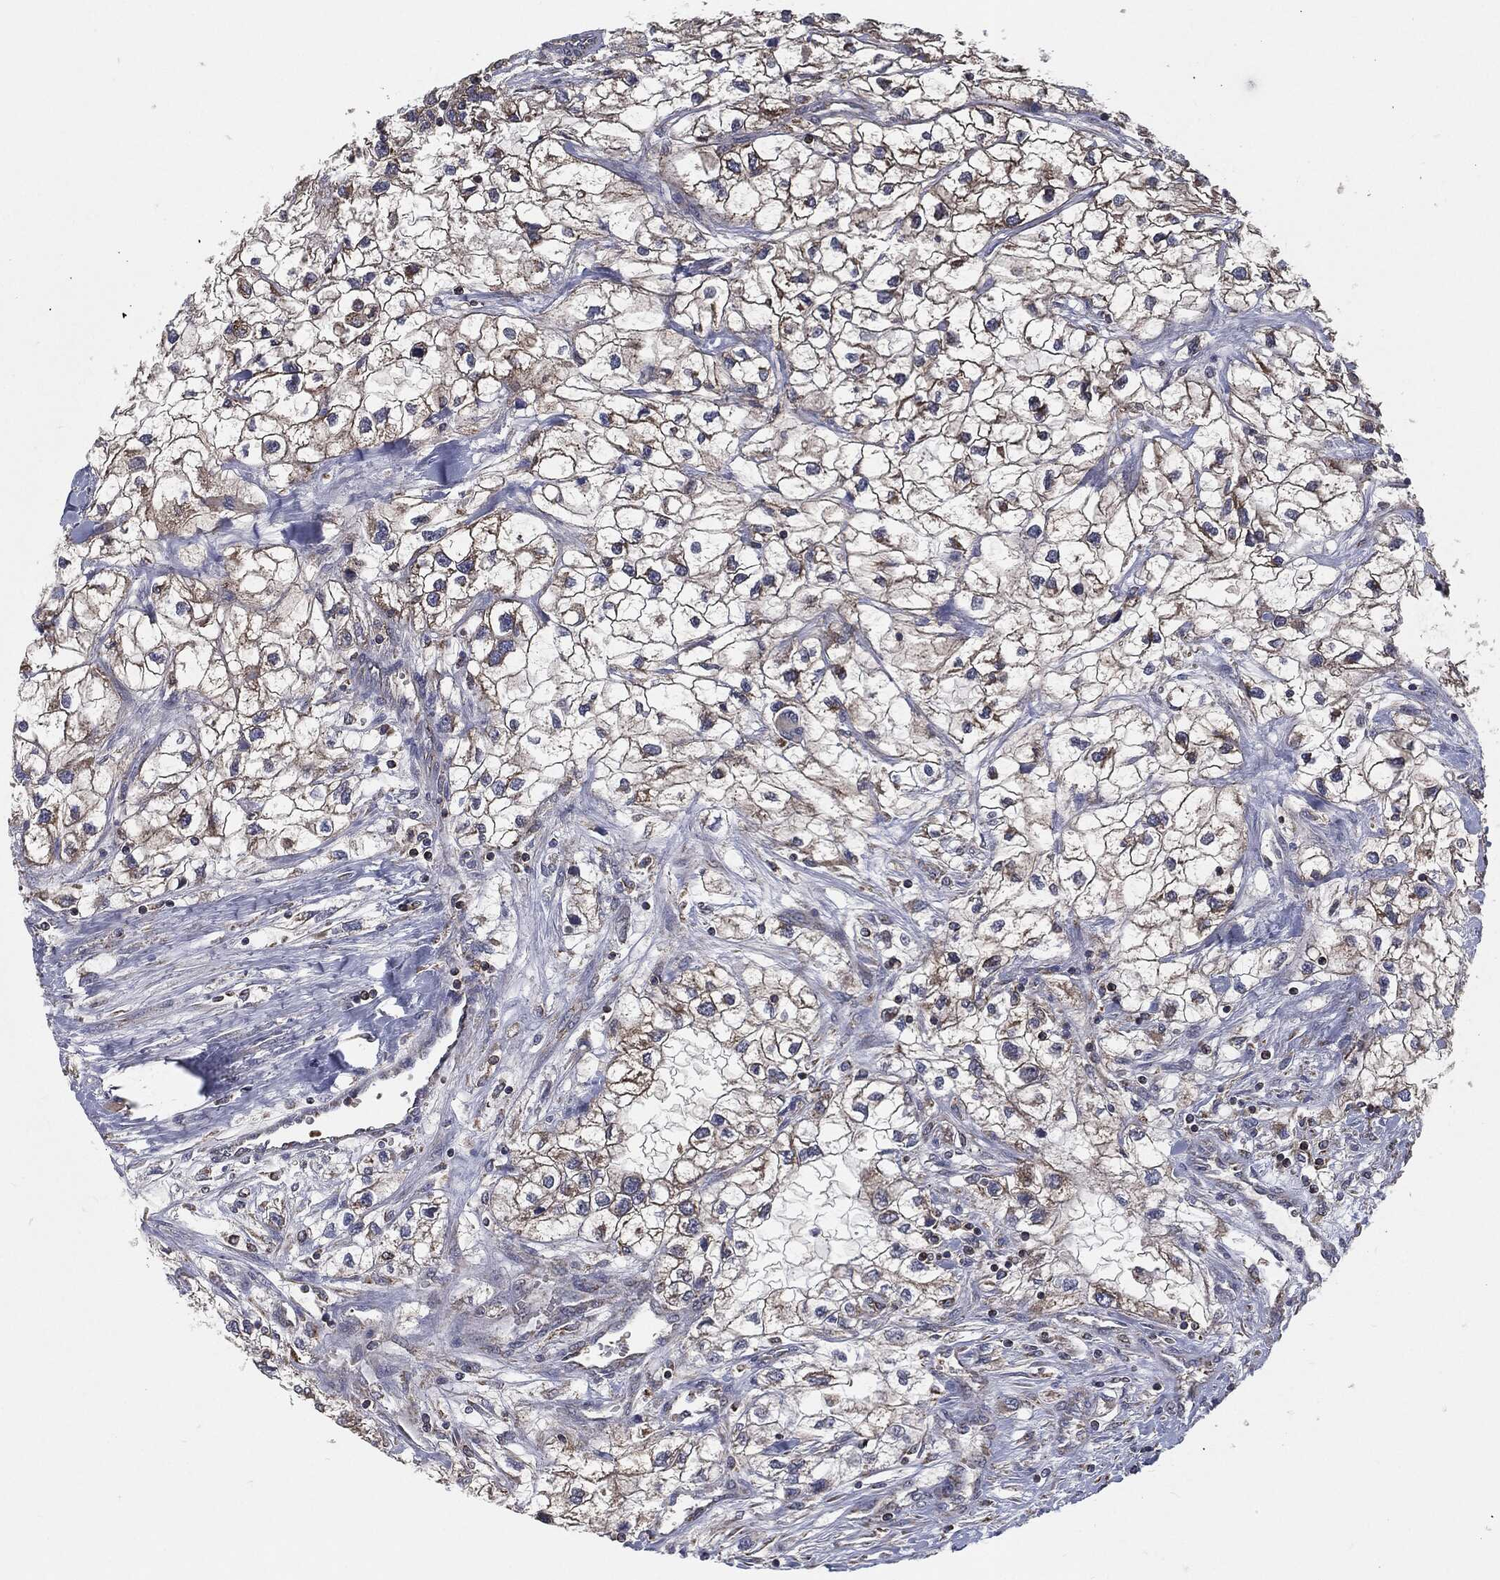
{"staining": {"intensity": "moderate", "quantity": ">75%", "location": "cytoplasmic/membranous"}, "tissue": "renal cancer", "cell_type": "Tumor cells", "image_type": "cancer", "snomed": [{"axis": "morphology", "description": "Adenocarcinoma, NOS"}, {"axis": "topography", "description": "Kidney"}], "caption": "This is a photomicrograph of immunohistochemistry (IHC) staining of renal adenocarcinoma, which shows moderate positivity in the cytoplasmic/membranous of tumor cells.", "gene": "PRDX4", "patient": {"sex": "male", "age": 59}}